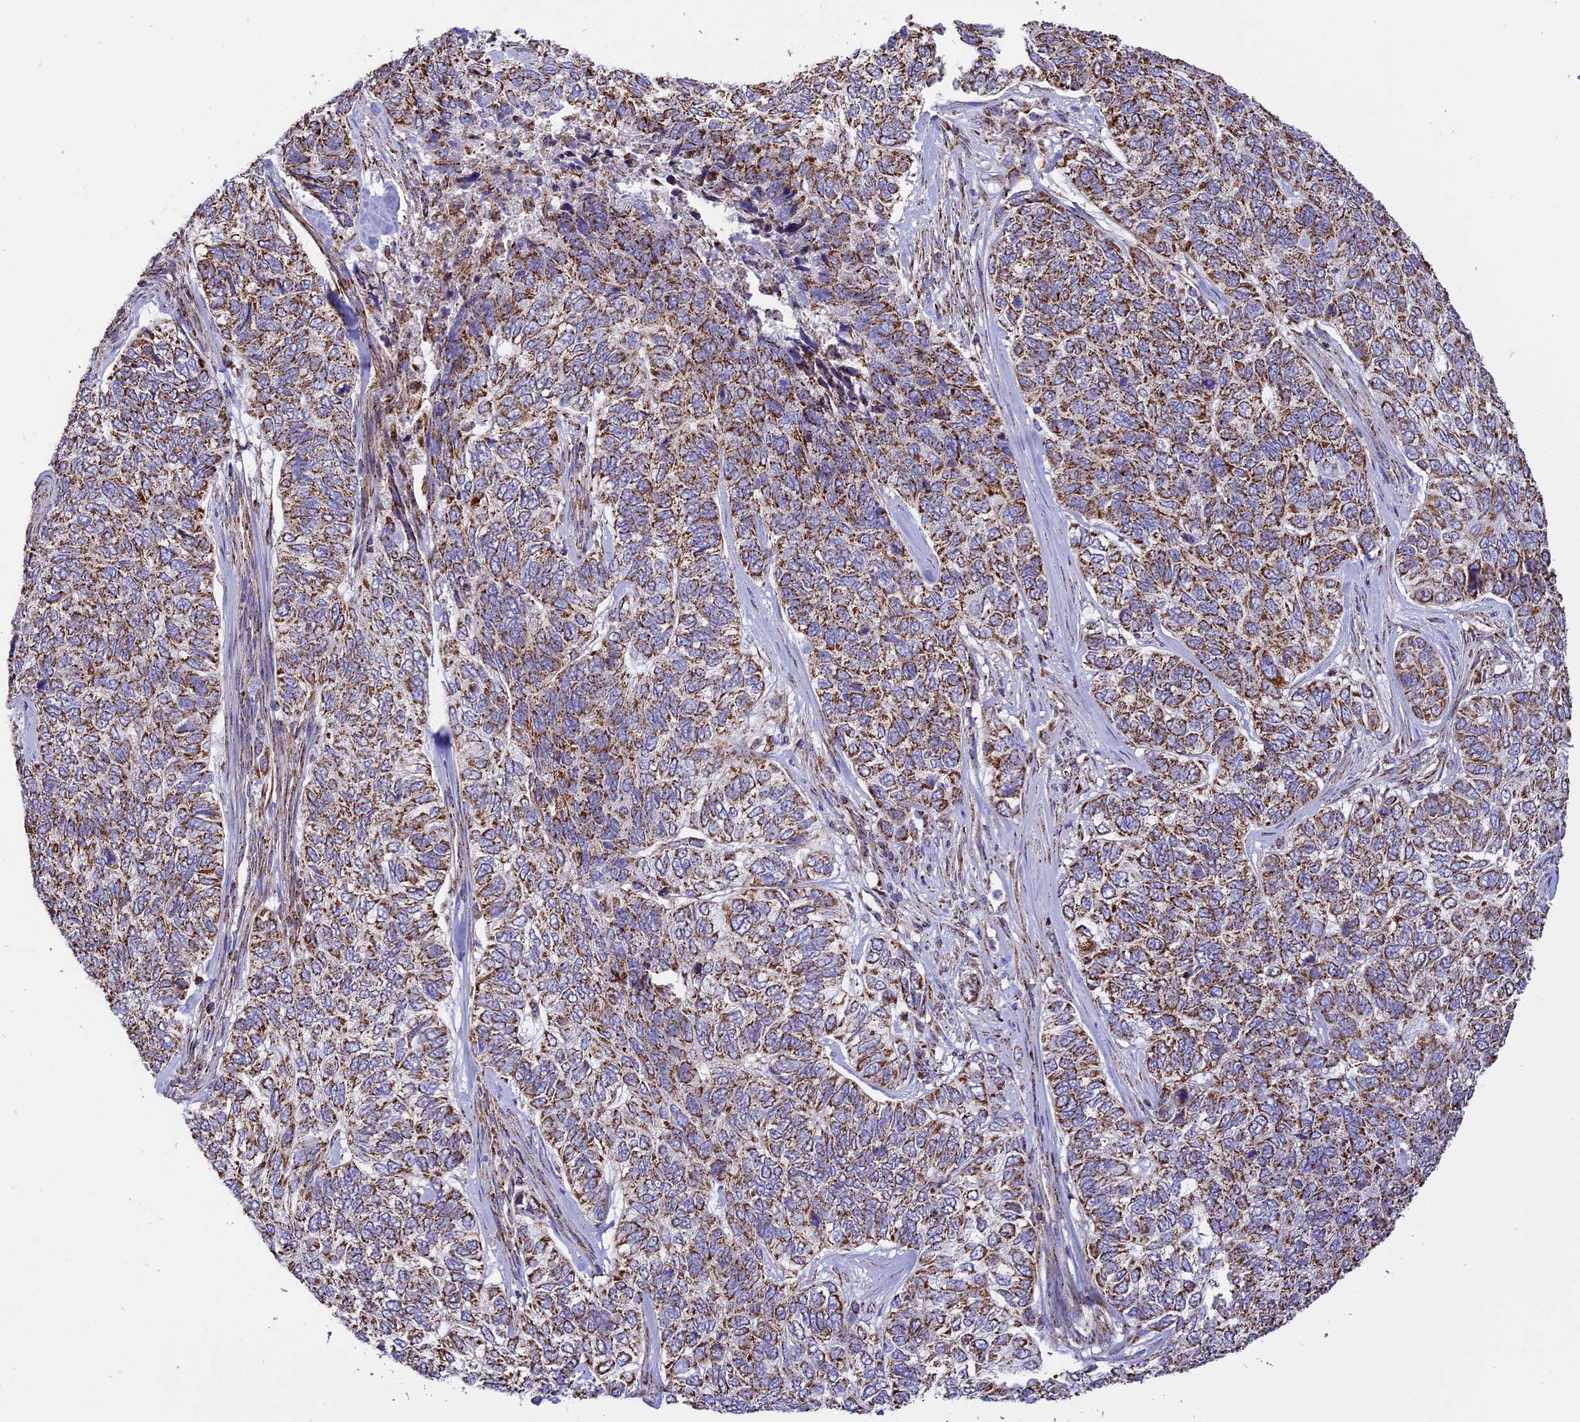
{"staining": {"intensity": "moderate", "quantity": ">75%", "location": "cytoplasmic/membranous"}, "tissue": "skin cancer", "cell_type": "Tumor cells", "image_type": "cancer", "snomed": [{"axis": "morphology", "description": "Basal cell carcinoma"}, {"axis": "topography", "description": "Skin"}], "caption": "Protein expression analysis of basal cell carcinoma (skin) shows moderate cytoplasmic/membranous positivity in about >75% of tumor cells.", "gene": "TTC4", "patient": {"sex": "female", "age": 65}}